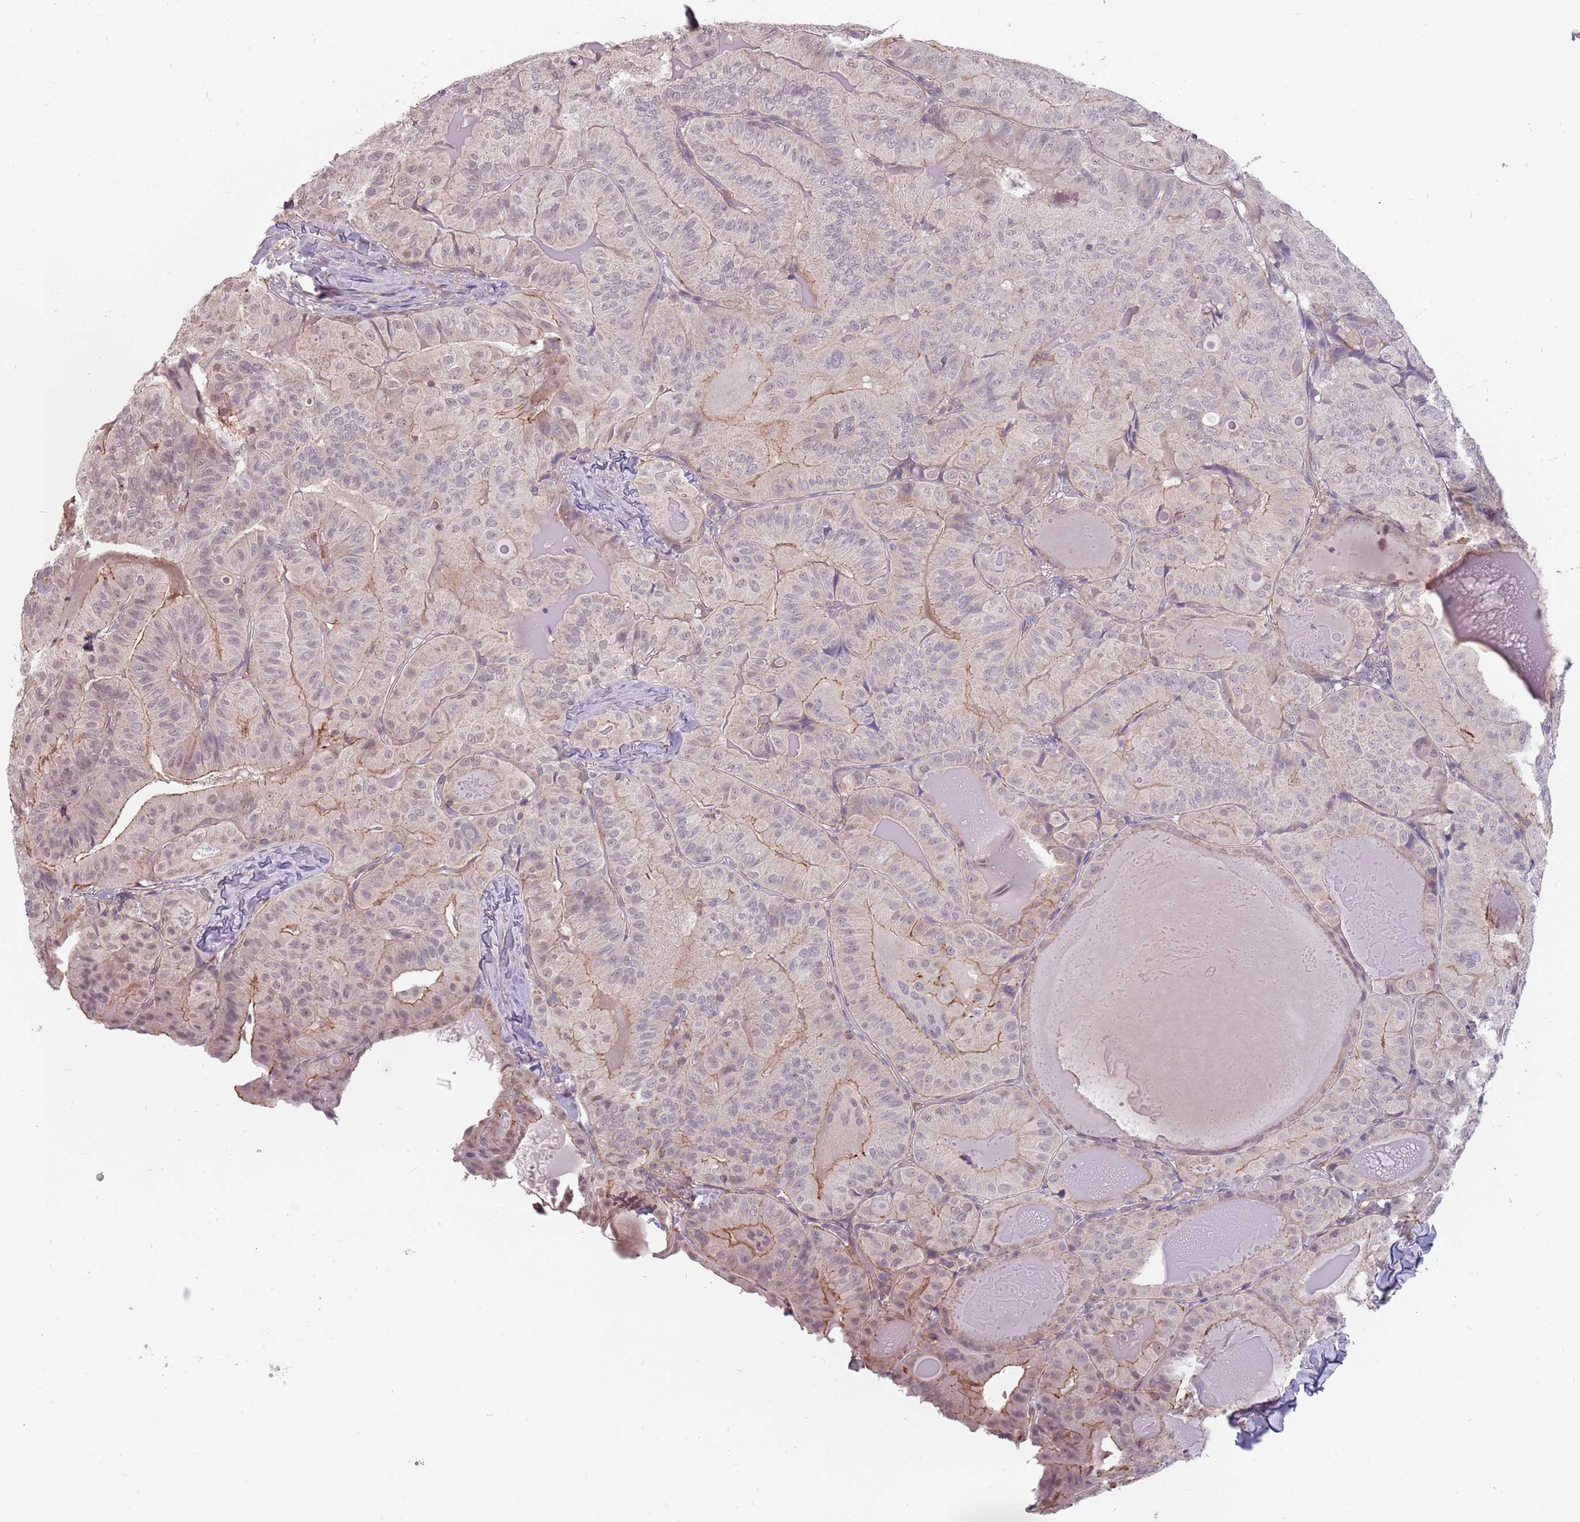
{"staining": {"intensity": "weak", "quantity": "25%-75%", "location": "cytoplasmic/membranous"}, "tissue": "thyroid cancer", "cell_type": "Tumor cells", "image_type": "cancer", "snomed": [{"axis": "morphology", "description": "Papillary adenocarcinoma, NOS"}, {"axis": "topography", "description": "Thyroid gland"}], "caption": "DAB (3,3'-diaminobenzidine) immunohistochemical staining of thyroid cancer (papillary adenocarcinoma) shows weak cytoplasmic/membranous protein positivity in approximately 25%-75% of tumor cells. Using DAB (3,3'-diaminobenzidine) (brown) and hematoxylin (blue) stains, captured at high magnification using brightfield microscopy.", "gene": "PPP1R14C", "patient": {"sex": "female", "age": 68}}